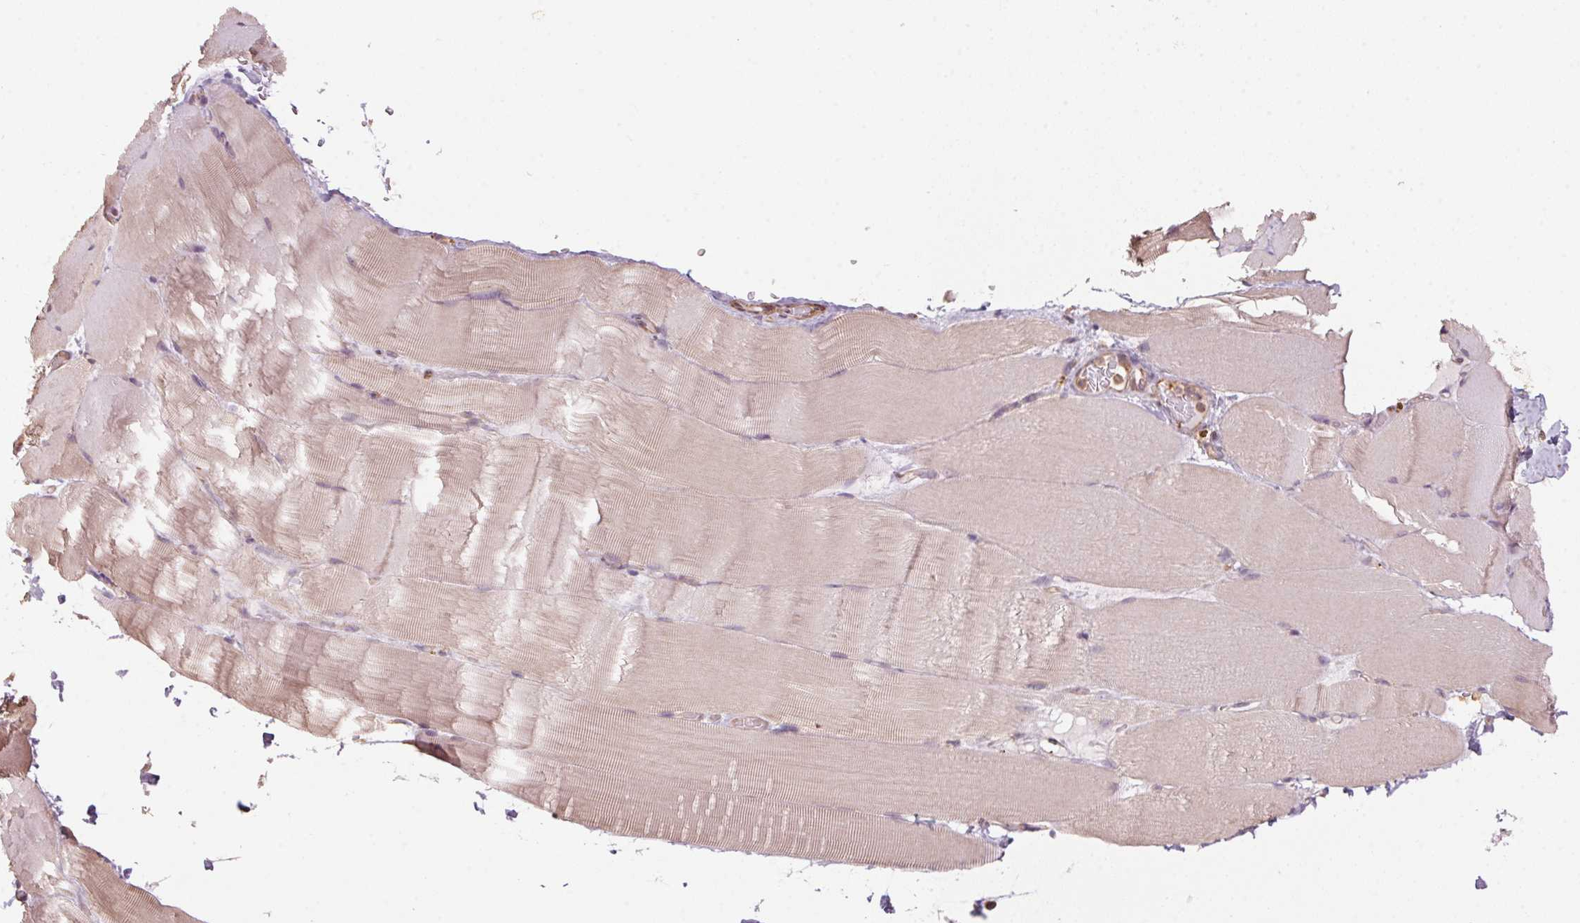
{"staining": {"intensity": "weak", "quantity": "25%-75%", "location": "cytoplasmic/membranous"}, "tissue": "skeletal muscle", "cell_type": "Myocytes", "image_type": "normal", "snomed": [{"axis": "morphology", "description": "Normal tissue, NOS"}, {"axis": "topography", "description": "Skeletal muscle"}], "caption": "IHC photomicrograph of benign skeletal muscle stained for a protein (brown), which displays low levels of weak cytoplasmic/membranous positivity in approximately 25%-75% of myocytes.", "gene": "QDPR", "patient": {"sex": "female", "age": 37}}